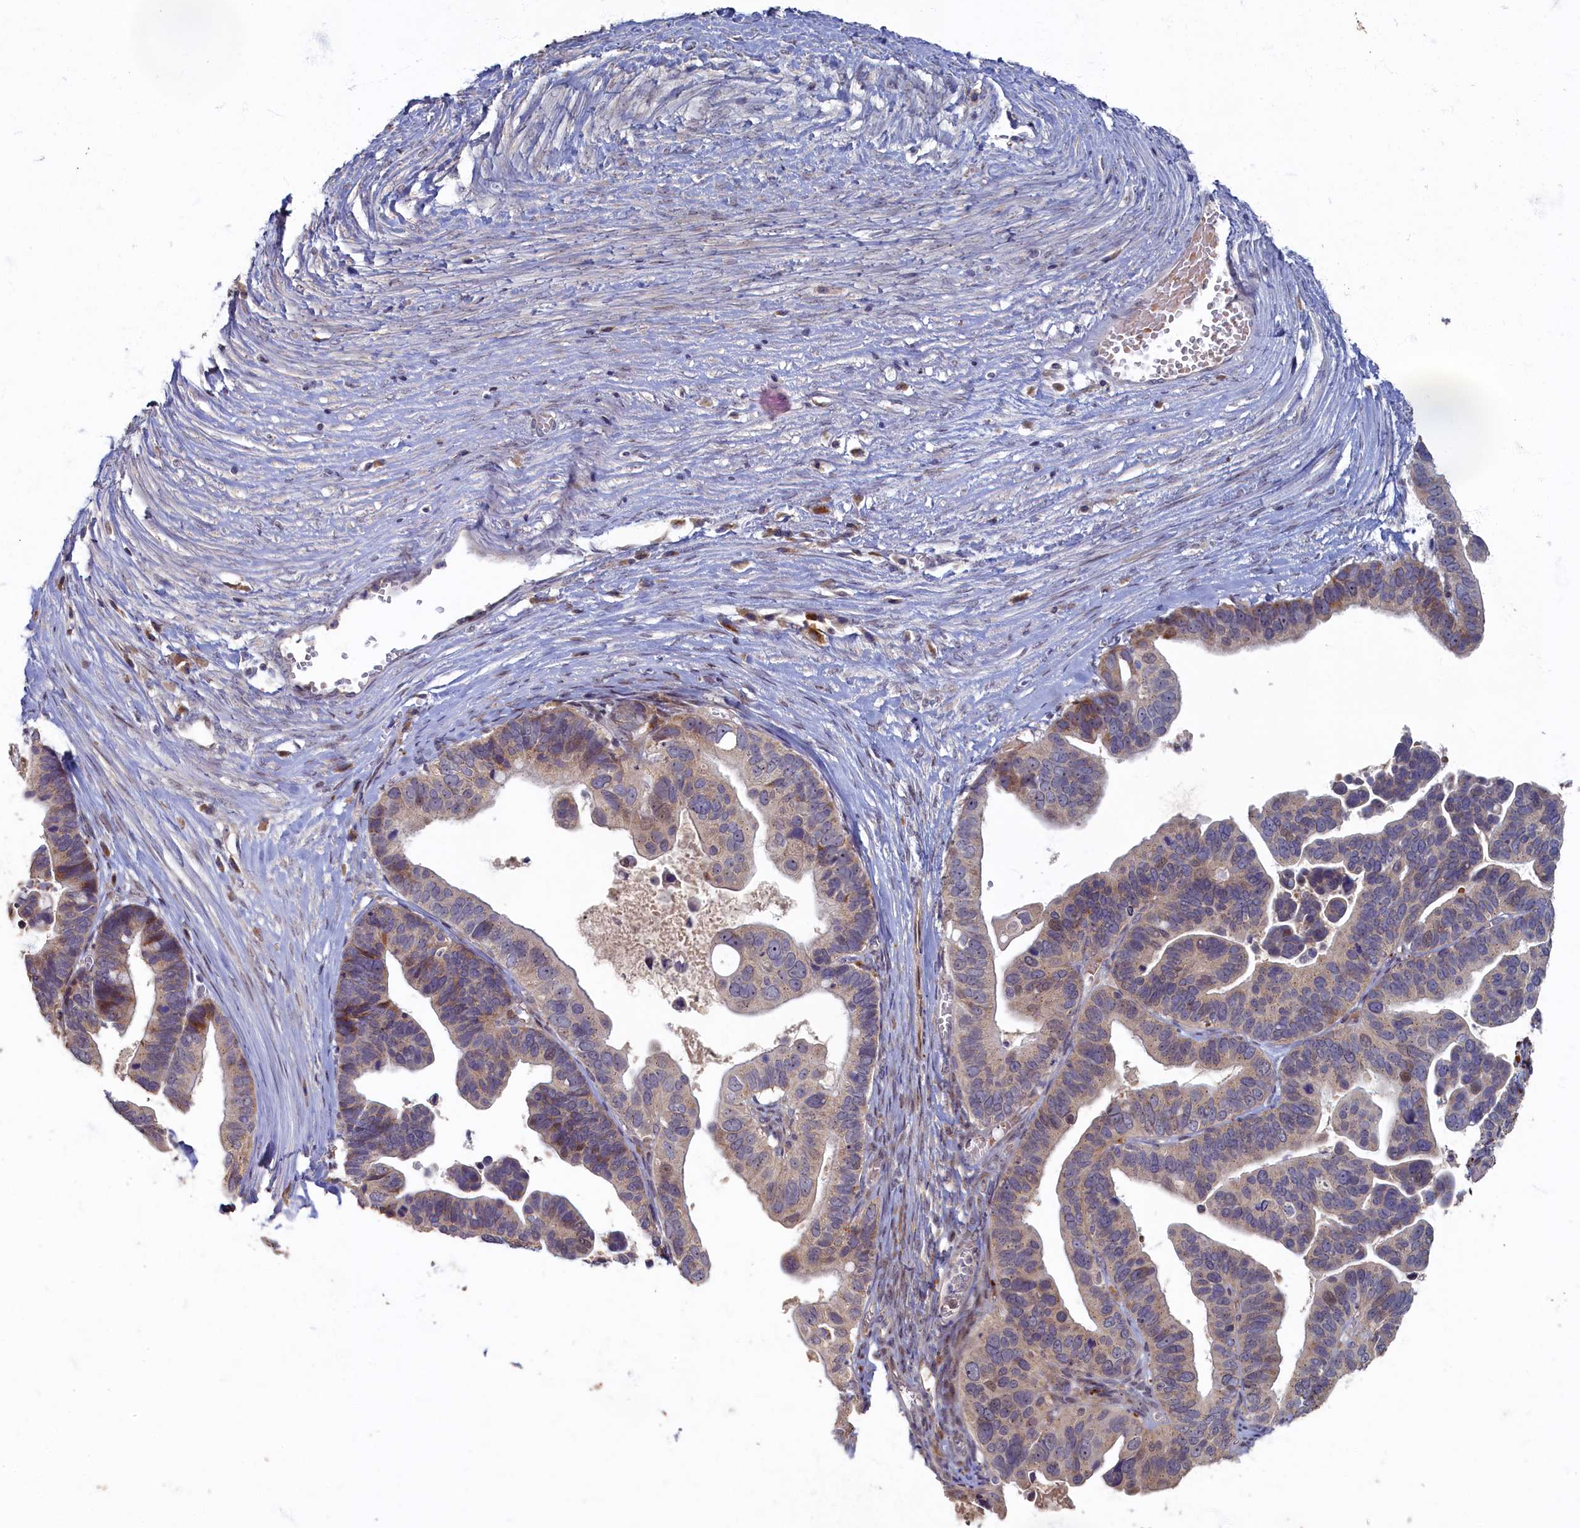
{"staining": {"intensity": "weak", "quantity": "25%-75%", "location": "cytoplasmic/membranous"}, "tissue": "ovarian cancer", "cell_type": "Tumor cells", "image_type": "cancer", "snomed": [{"axis": "morphology", "description": "Cystadenocarcinoma, serous, NOS"}, {"axis": "topography", "description": "Ovary"}], "caption": "The histopathology image shows staining of ovarian cancer (serous cystadenocarcinoma), revealing weak cytoplasmic/membranous protein positivity (brown color) within tumor cells.", "gene": "HUNK", "patient": {"sex": "female", "age": 56}}